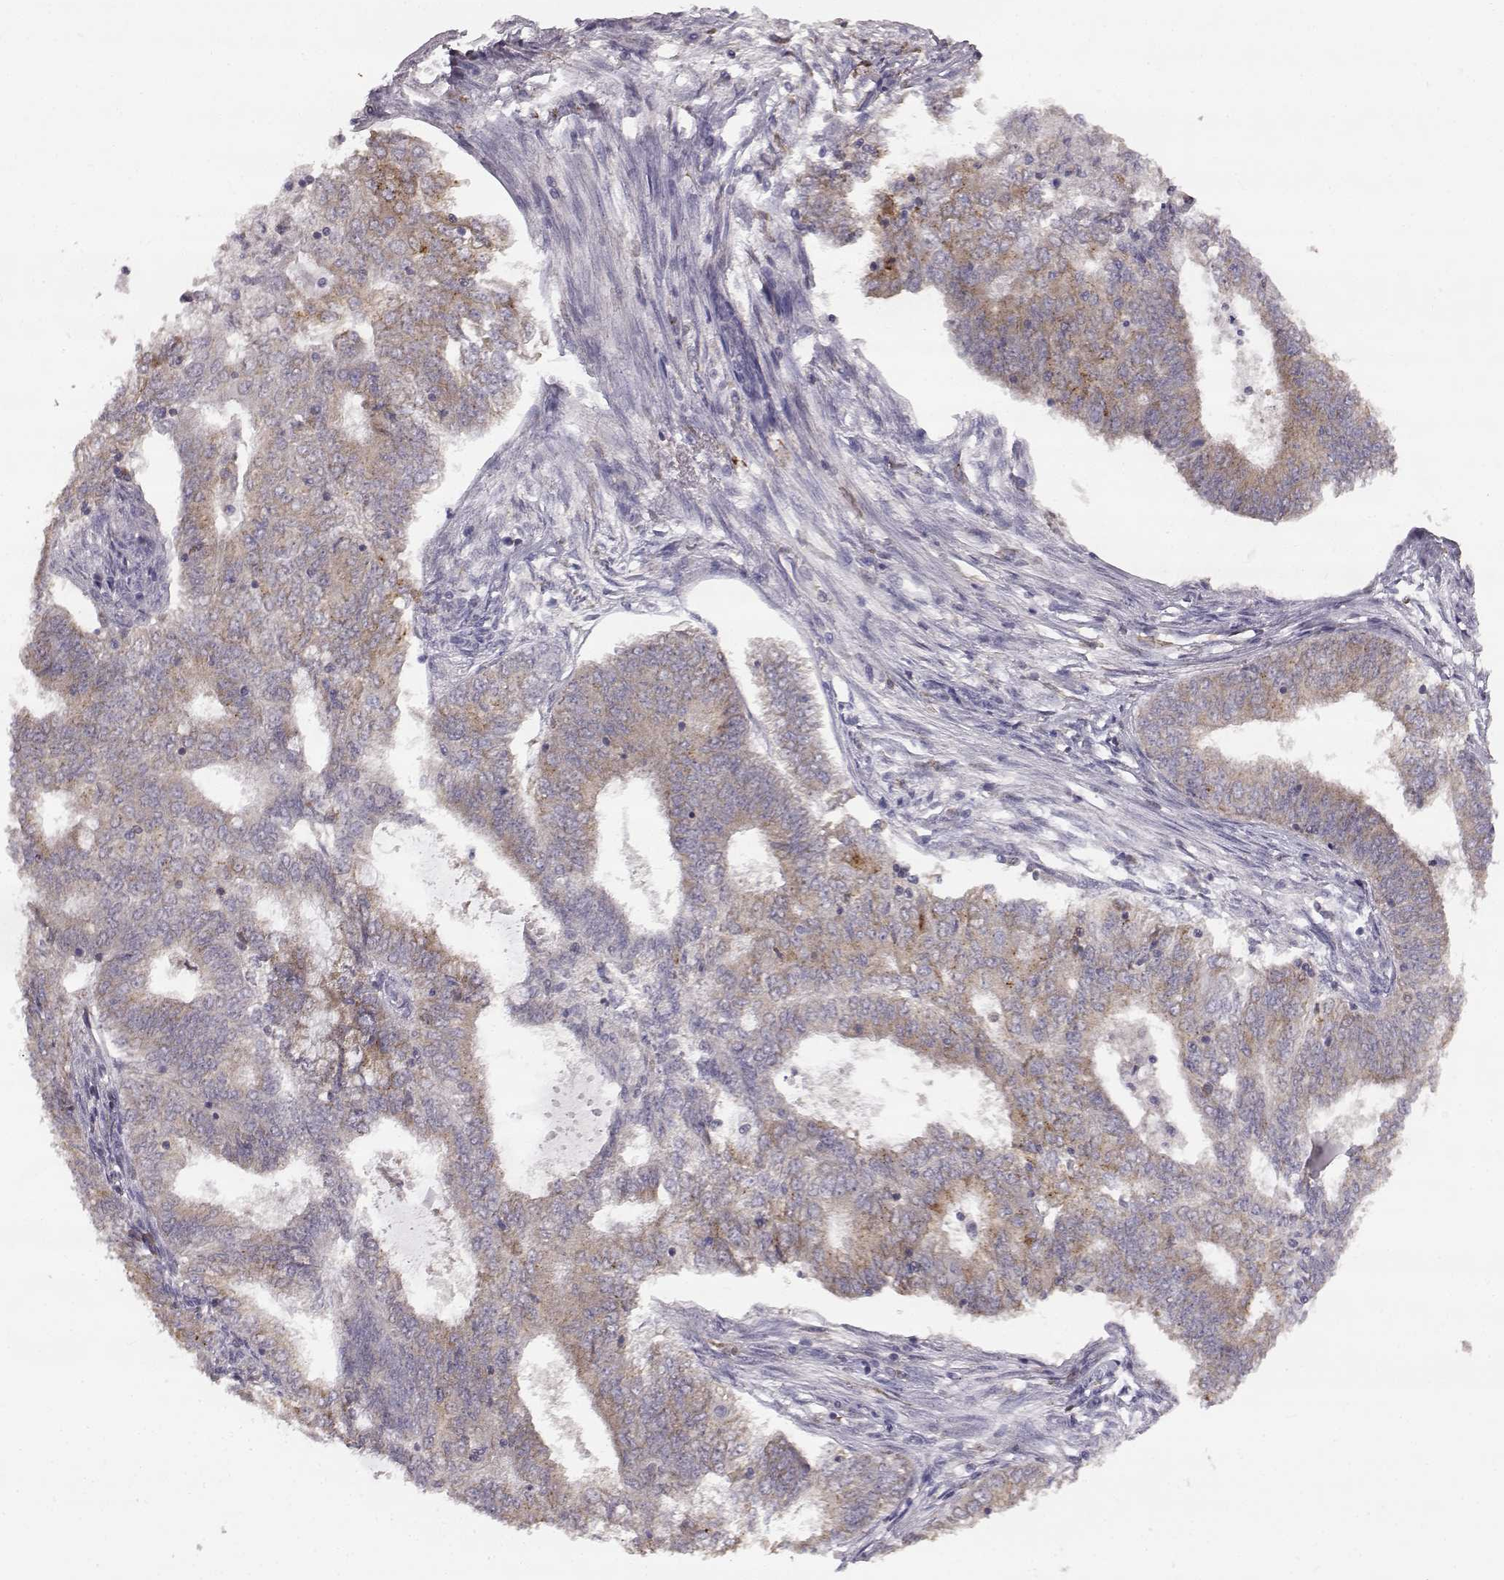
{"staining": {"intensity": "weak", "quantity": ">75%", "location": "cytoplasmic/membranous"}, "tissue": "endometrial cancer", "cell_type": "Tumor cells", "image_type": "cancer", "snomed": [{"axis": "morphology", "description": "Adenocarcinoma, NOS"}, {"axis": "topography", "description": "Endometrium"}], "caption": "There is low levels of weak cytoplasmic/membranous staining in tumor cells of adenocarcinoma (endometrial), as demonstrated by immunohistochemical staining (brown color).", "gene": "SPAG17", "patient": {"sex": "female", "age": 62}}